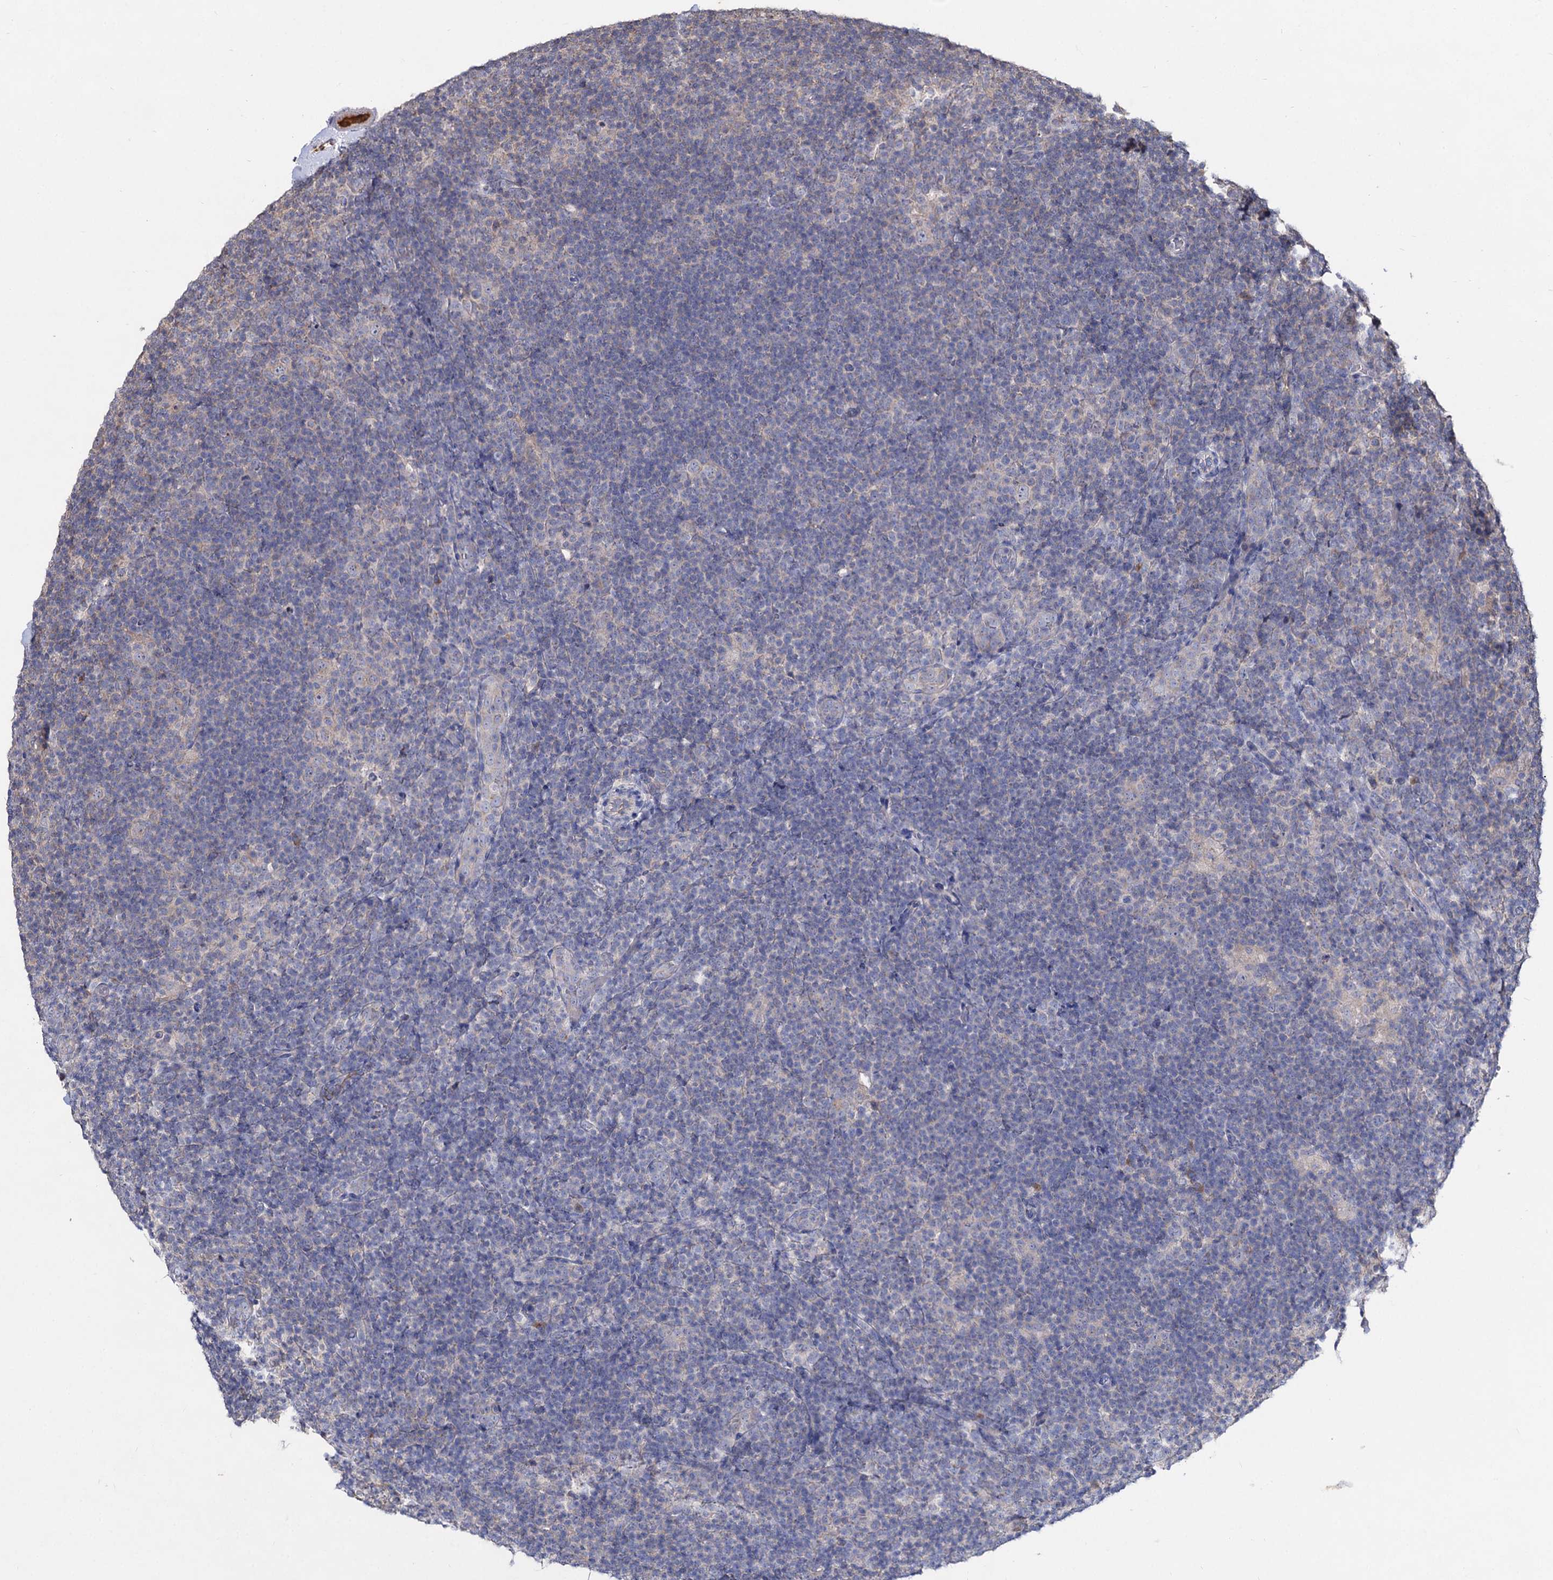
{"staining": {"intensity": "negative", "quantity": "none", "location": "none"}, "tissue": "lymphoma", "cell_type": "Tumor cells", "image_type": "cancer", "snomed": [{"axis": "morphology", "description": "Hodgkin's disease, NOS"}, {"axis": "topography", "description": "Lymph node"}], "caption": "The image exhibits no significant expression in tumor cells of lymphoma. Brightfield microscopy of immunohistochemistry (IHC) stained with DAB (brown) and hematoxylin (blue), captured at high magnification.", "gene": "ARFIP2", "patient": {"sex": "female", "age": 57}}